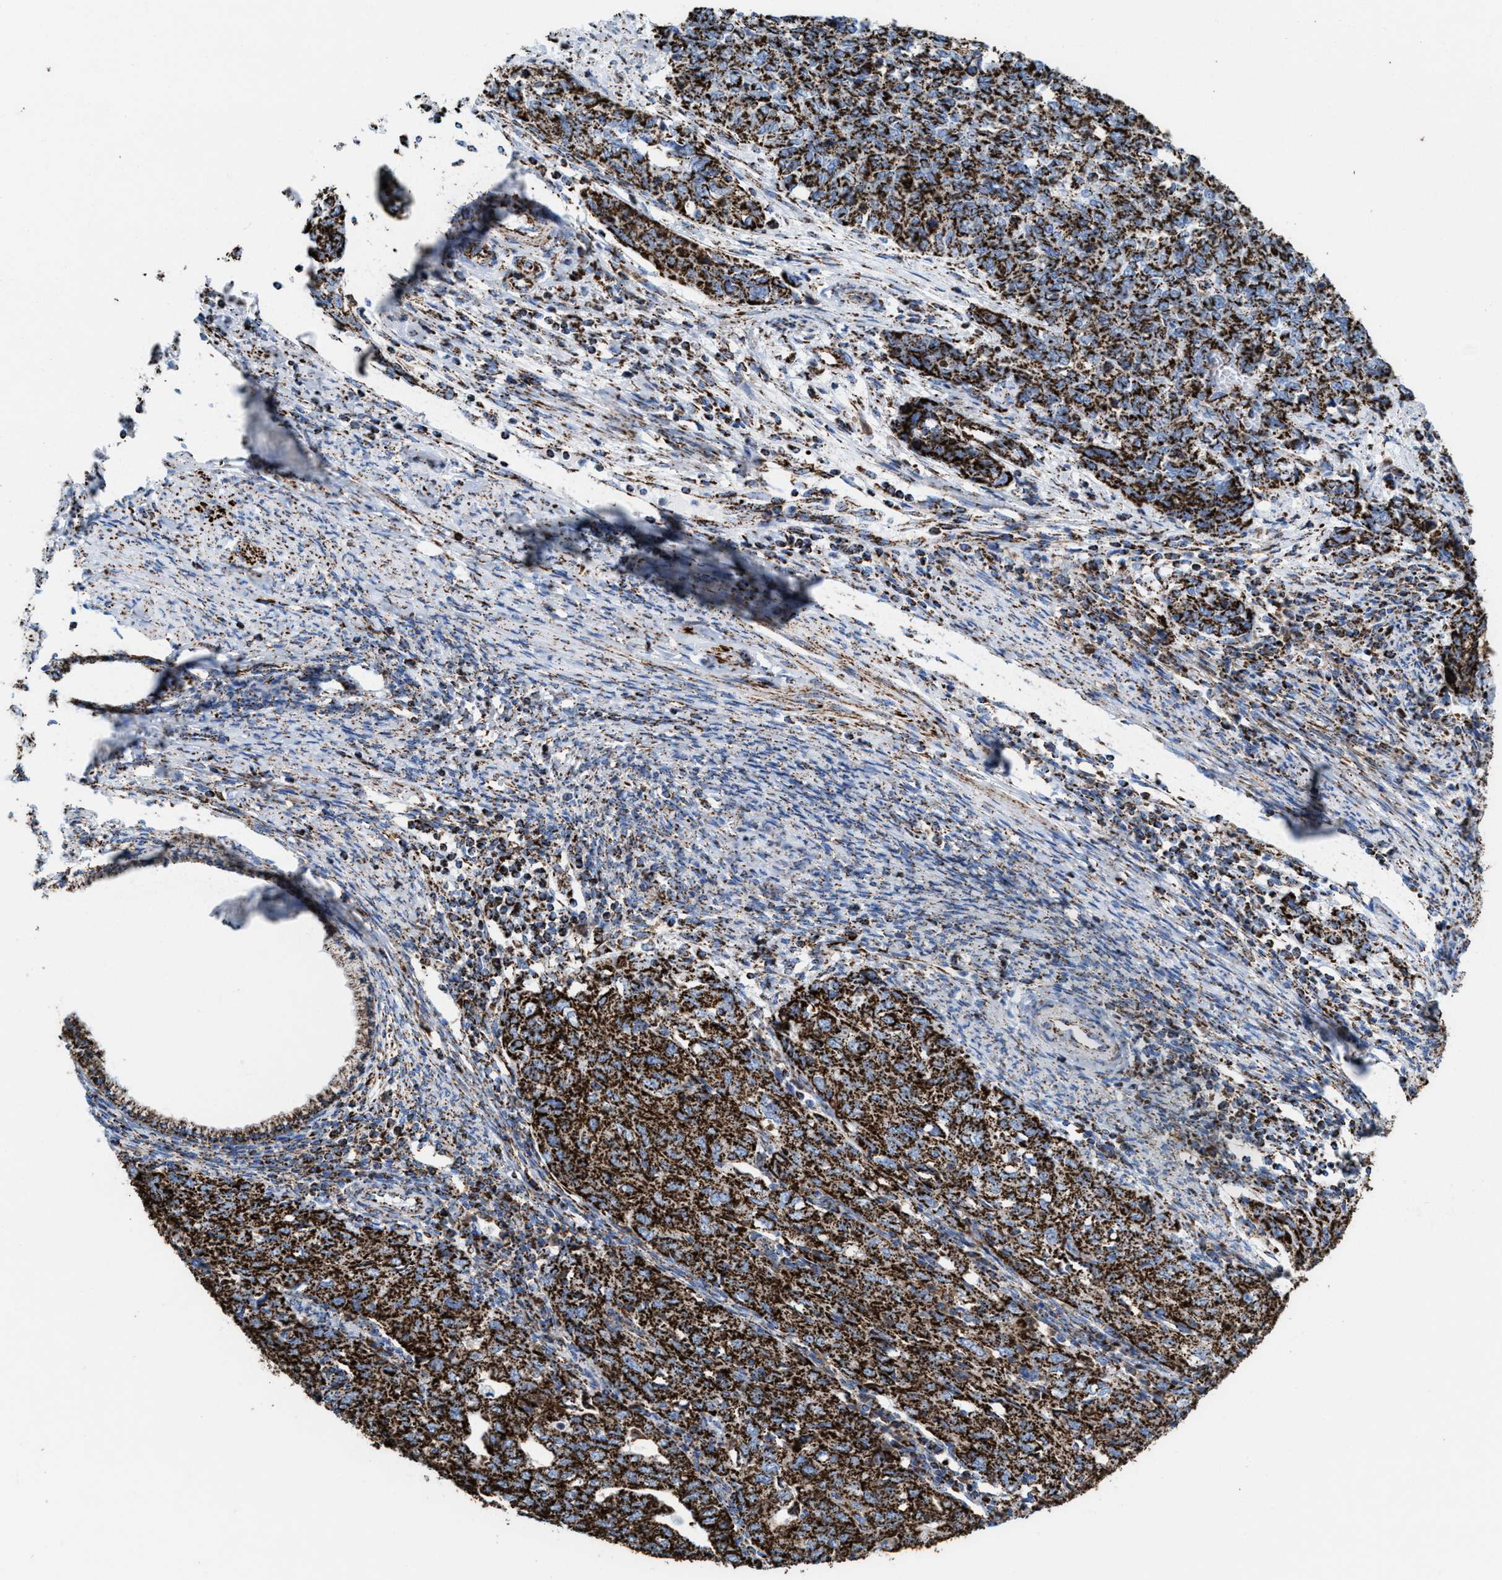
{"staining": {"intensity": "strong", "quantity": ">75%", "location": "cytoplasmic/membranous"}, "tissue": "cervical cancer", "cell_type": "Tumor cells", "image_type": "cancer", "snomed": [{"axis": "morphology", "description": "Squamous cell carcinoma, NOS"}, {"axis": "topography", "description": "Cervix"}], "caption": "DAB immunohistochemical staining of cervical squamous cell carcinoma demonstrates strong cytoplasmic/membranous protein staining in approximately >75% of tumor cells.", "gene": "ECHS1", "patient": {"sex": "female", "age": 63}}